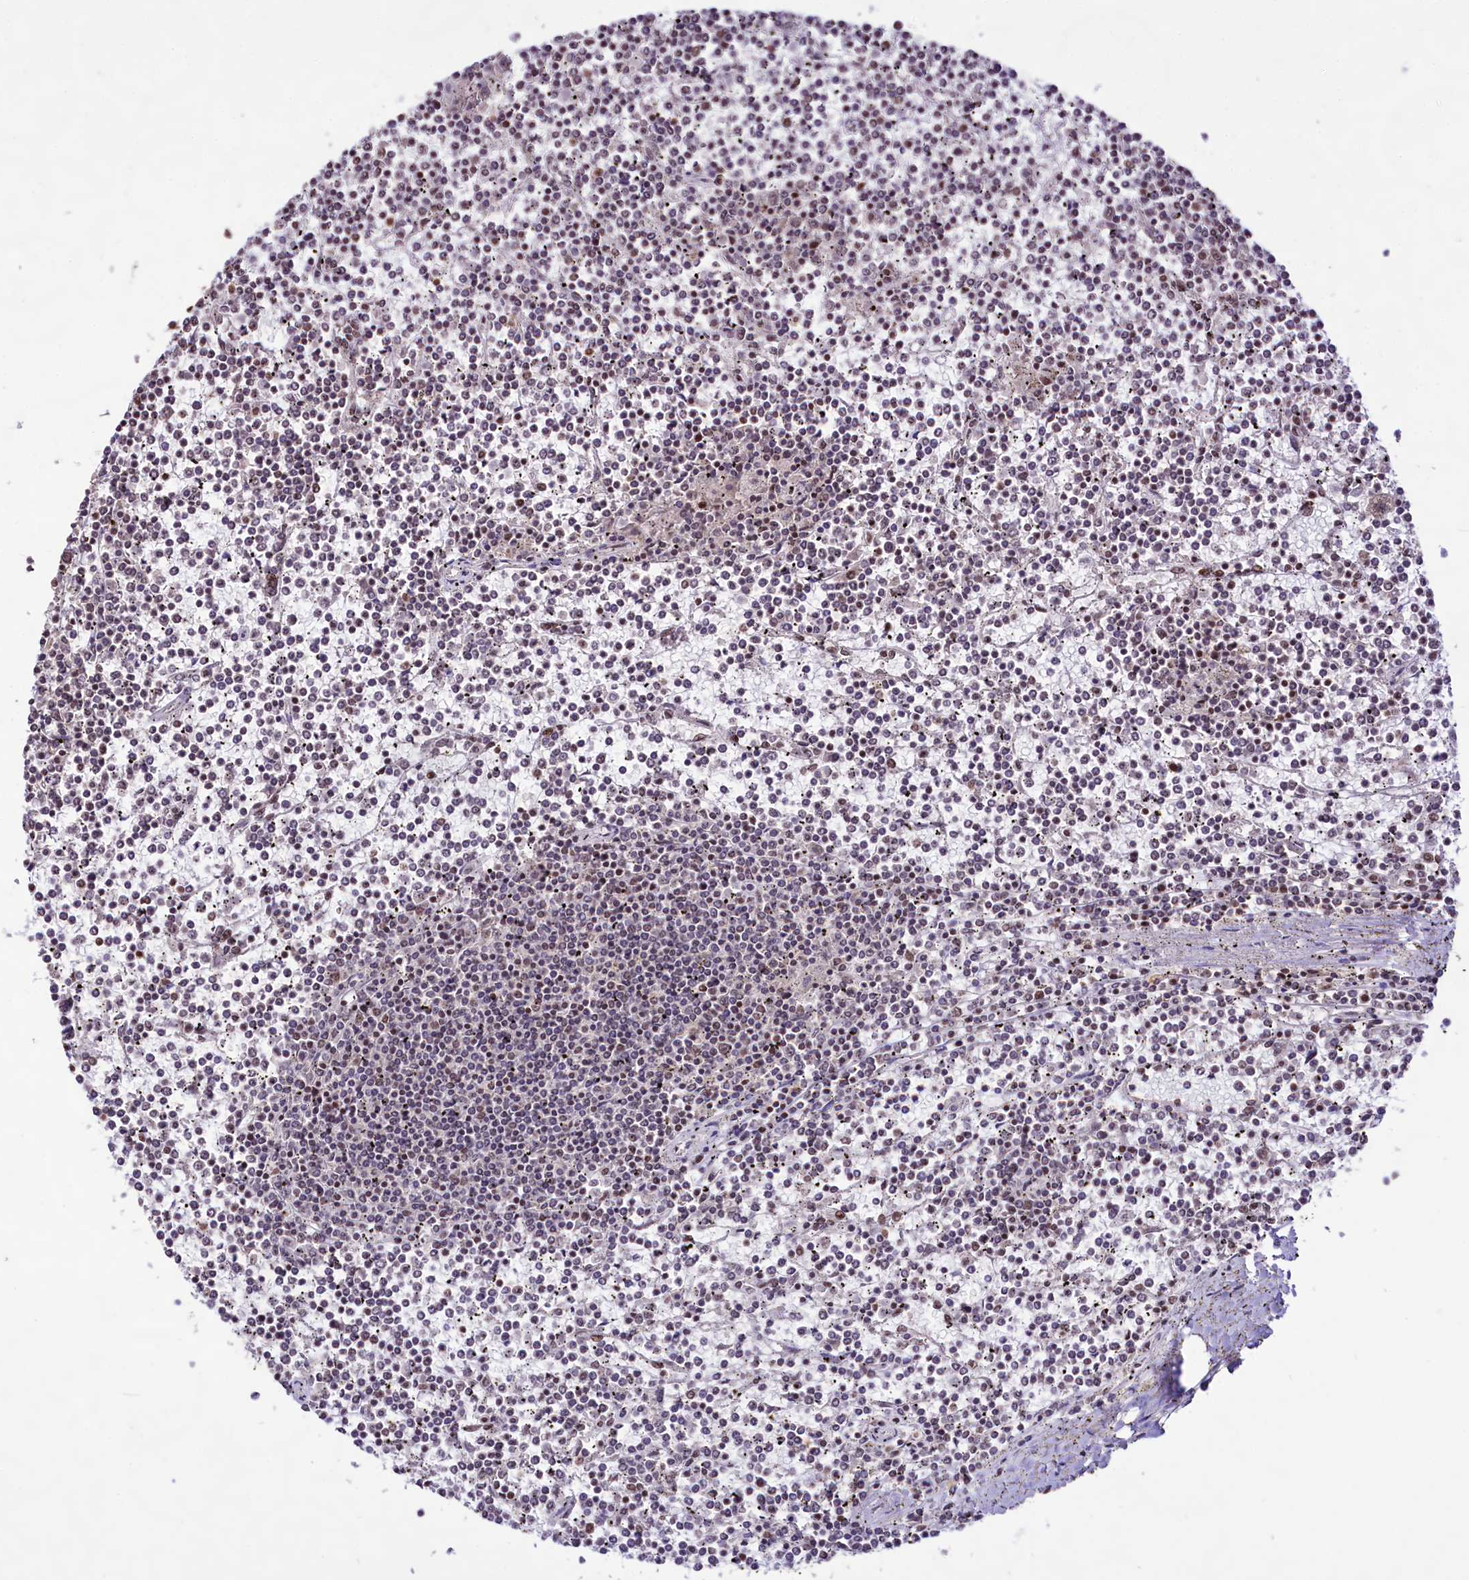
{"staining": {"intensity": "weak", "quantity": "25%-75%", "location": "nuclear"}, "tissue": "lymphoma", "cell_type": "Tumor cells", "image_type": "cancer", "snomed": [{"axis": "morphology", "description": "Malignant lymphoma, non-Hodgkin's type, Low grade"}, {"axis": "topography", "description": "Spleen"}], "caption": "Low-grade malignant lymphoma, non-Hodgkin's type stained with a protein marker reveals weak staining in tumor cells.", "gene": "HIRA", "patient": {"sex": "female", "age": 19}}